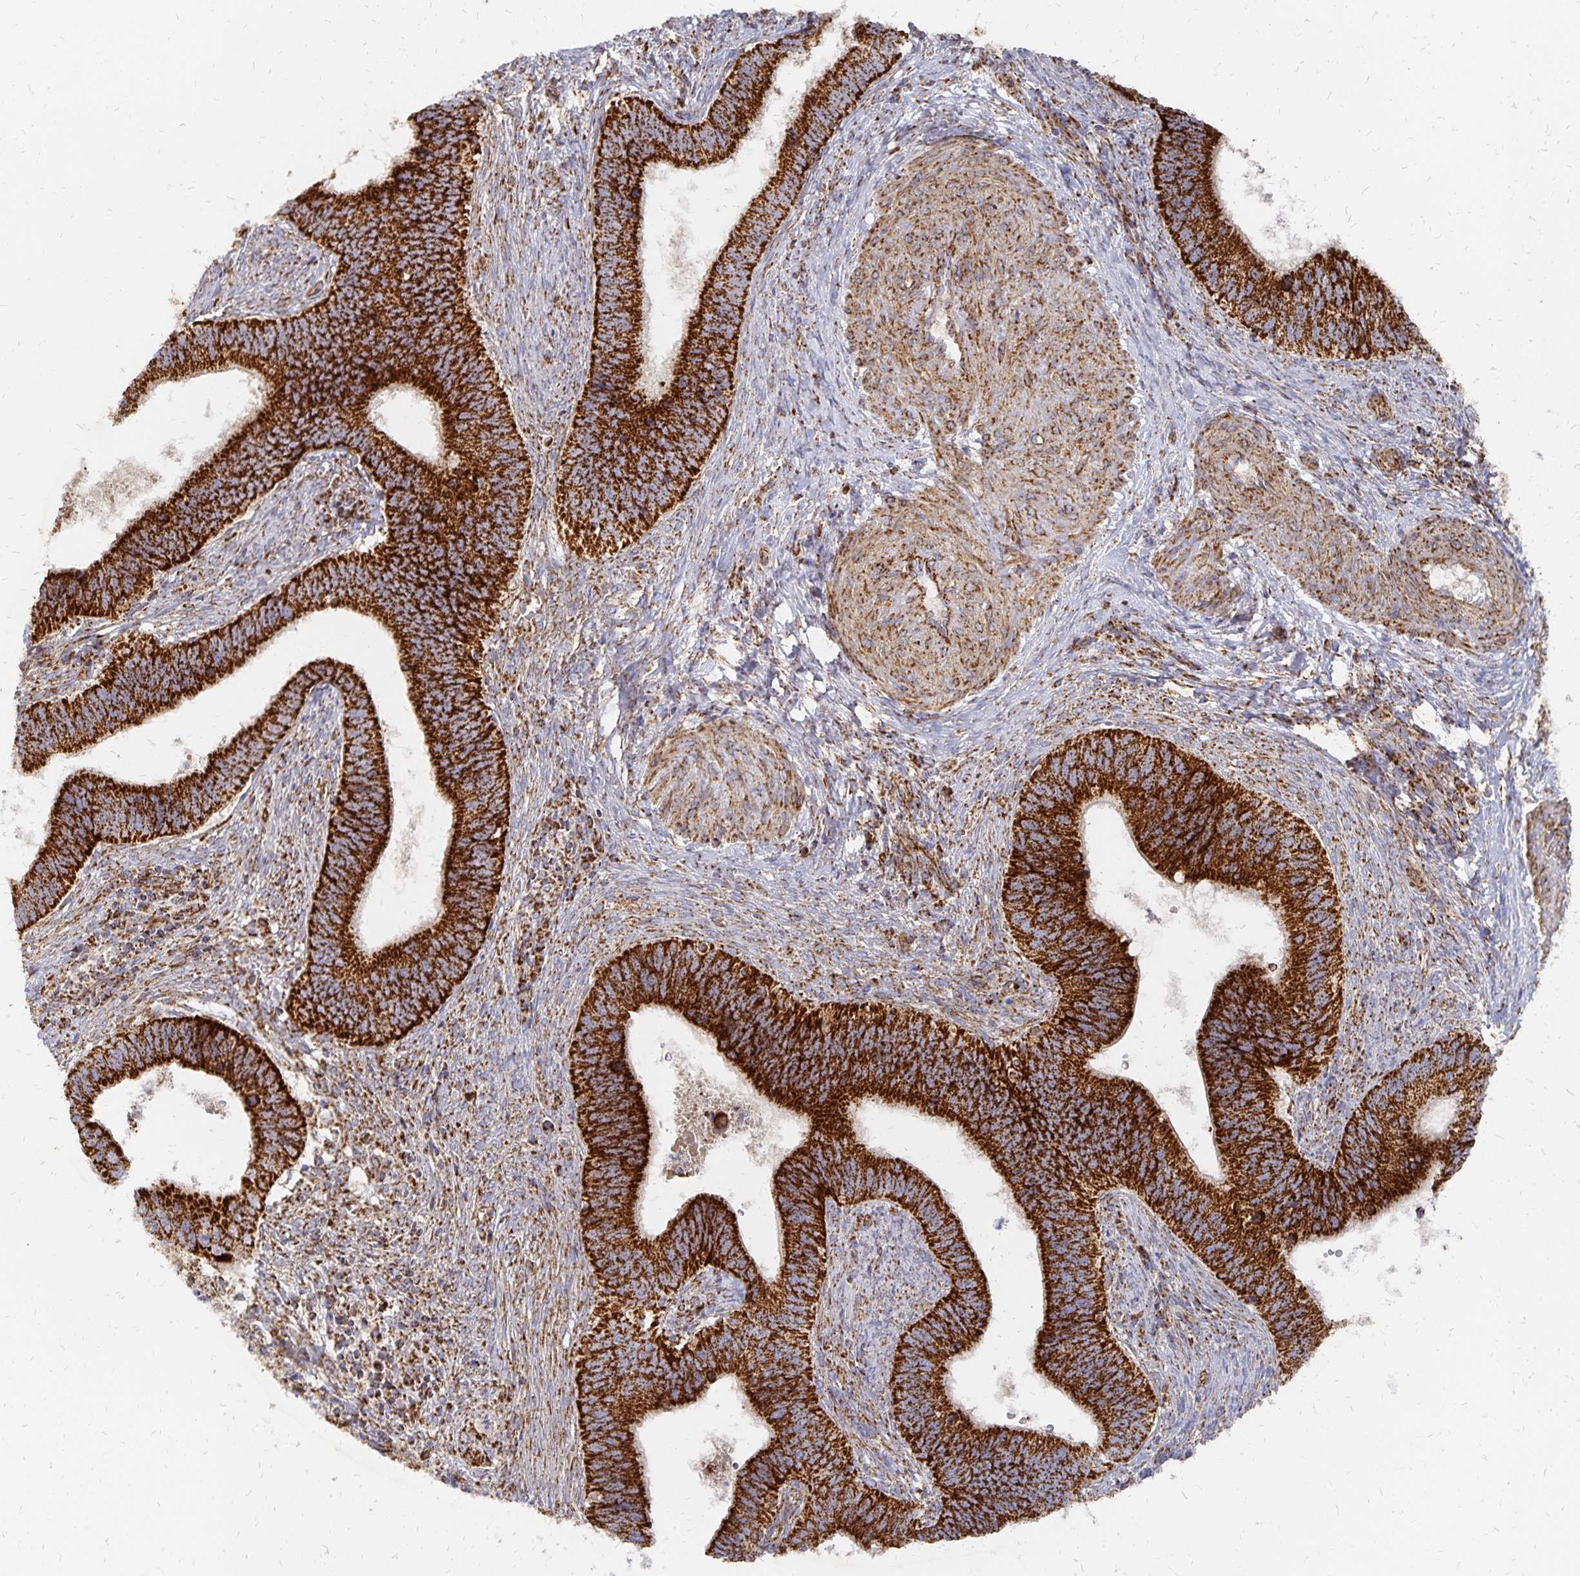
{"staining": {"intensity": "strong", "quantity": ">75%", "location": "cytoplasmic/membranous"}, "tissue": "cervical cancer", "cell_type": "Tumor cells", "image_type": "cancer", "snomed": [{"axis": "morphology", "description": "Adenocarcinoma, NOS"}, {"axis": "topography", "description": "Cervix"}], "caption": "There is high levels of strong cytoplasmic/membranous expression in tumor cells of cervical adenocarcinoma, as demonstrated by immunohistochemical staining (brown color).", "gene": "STOML2", "patient": {"sex": "female", "age": 42}}